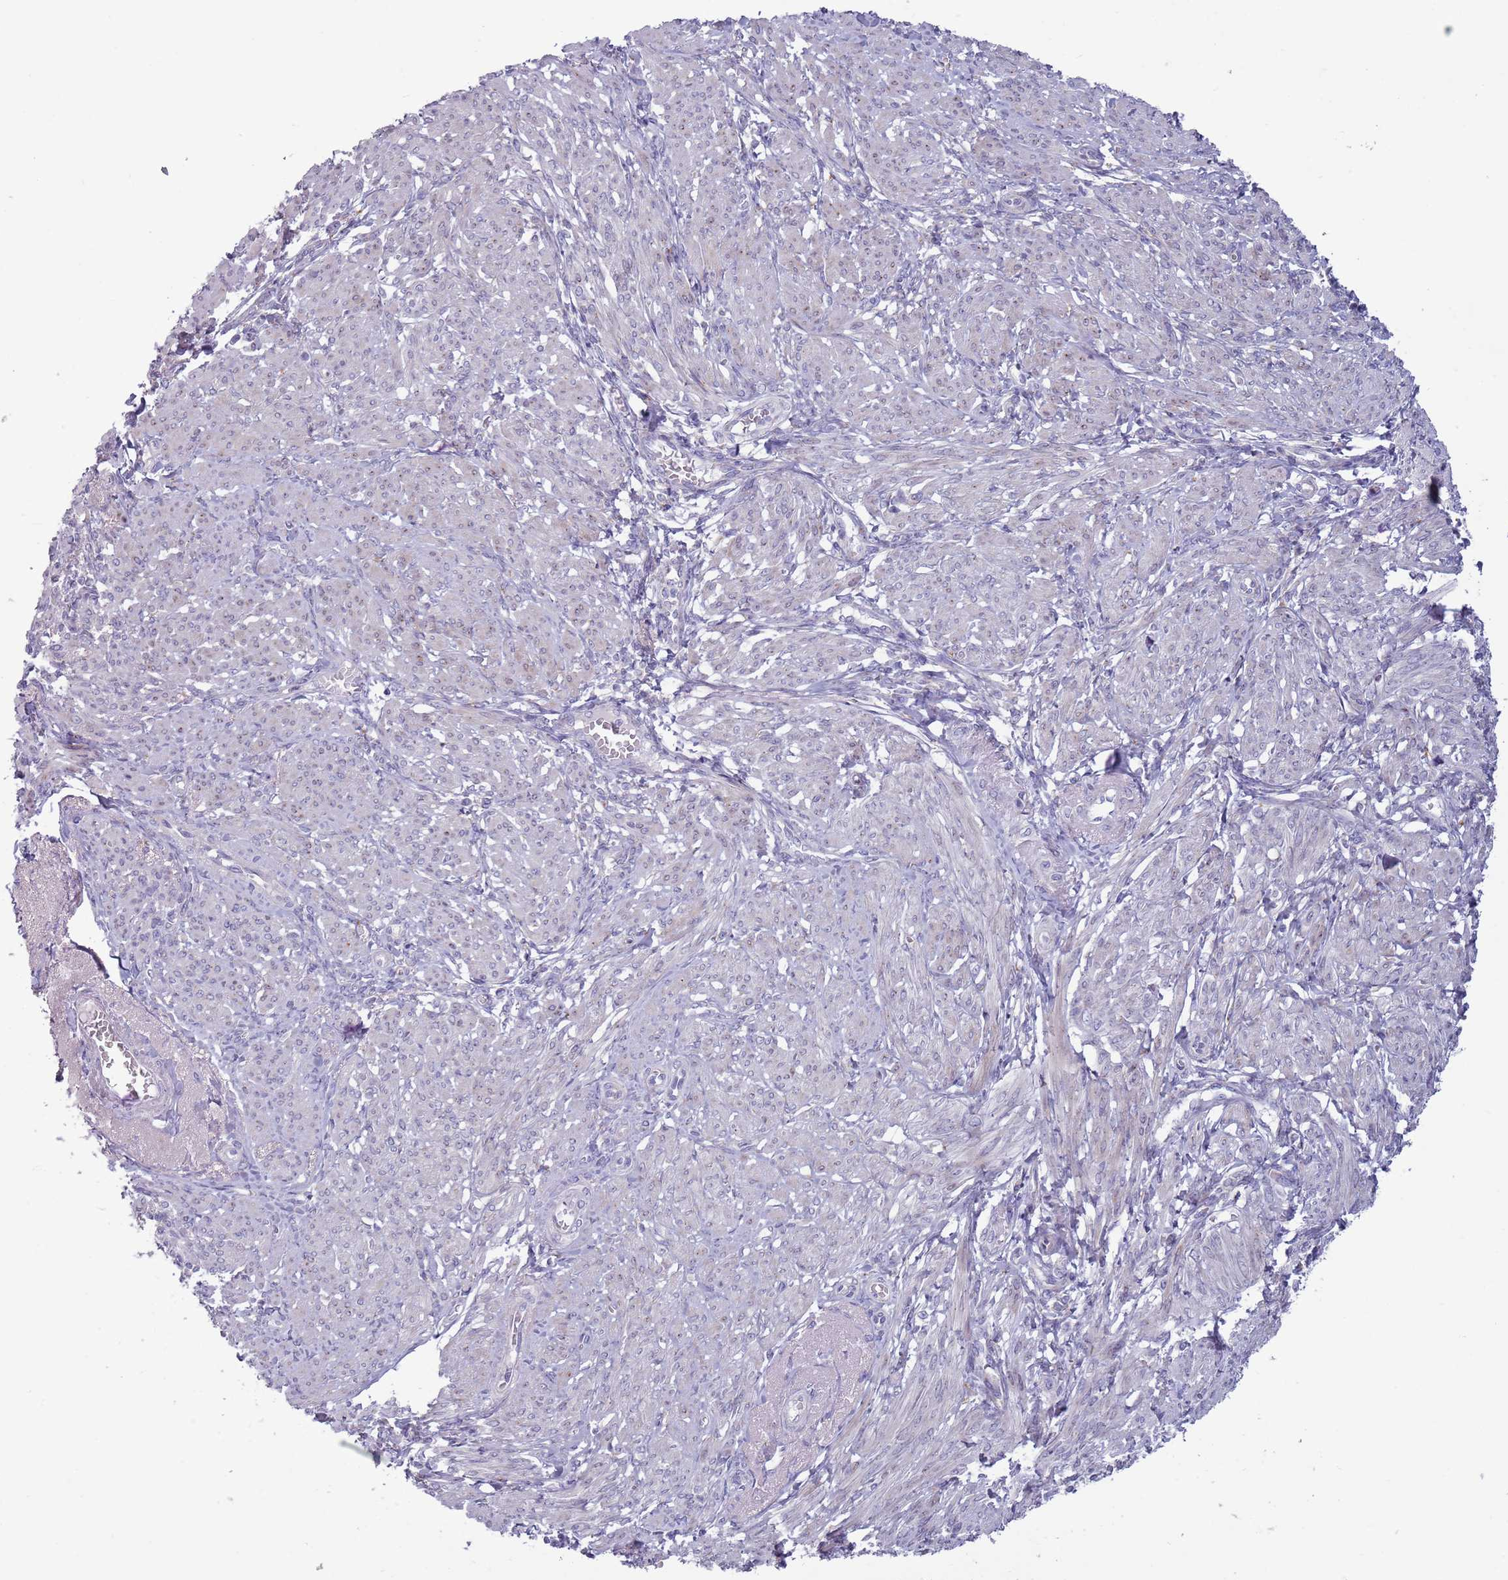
{"staining": {"intensity": "negative", "quantity": "none", "location": "none"}, "tissue": "smooth muscle", "cell_type": "Smooth muscle cells", "image_type": "normal", "snomed": [{"axis": "morphology", "description": "Normal tissue, NOS"}, {"axis": "topography", "description": "Smooth muscle"}], "caption": "Immunohistochemistry histopathology image of unremarkable smooth muscle stained for a protein (brown), which demonstrates no staining in smooth muscle cells.", "gene": "LTB", "patient": {"sex": "female", "age": 39}}